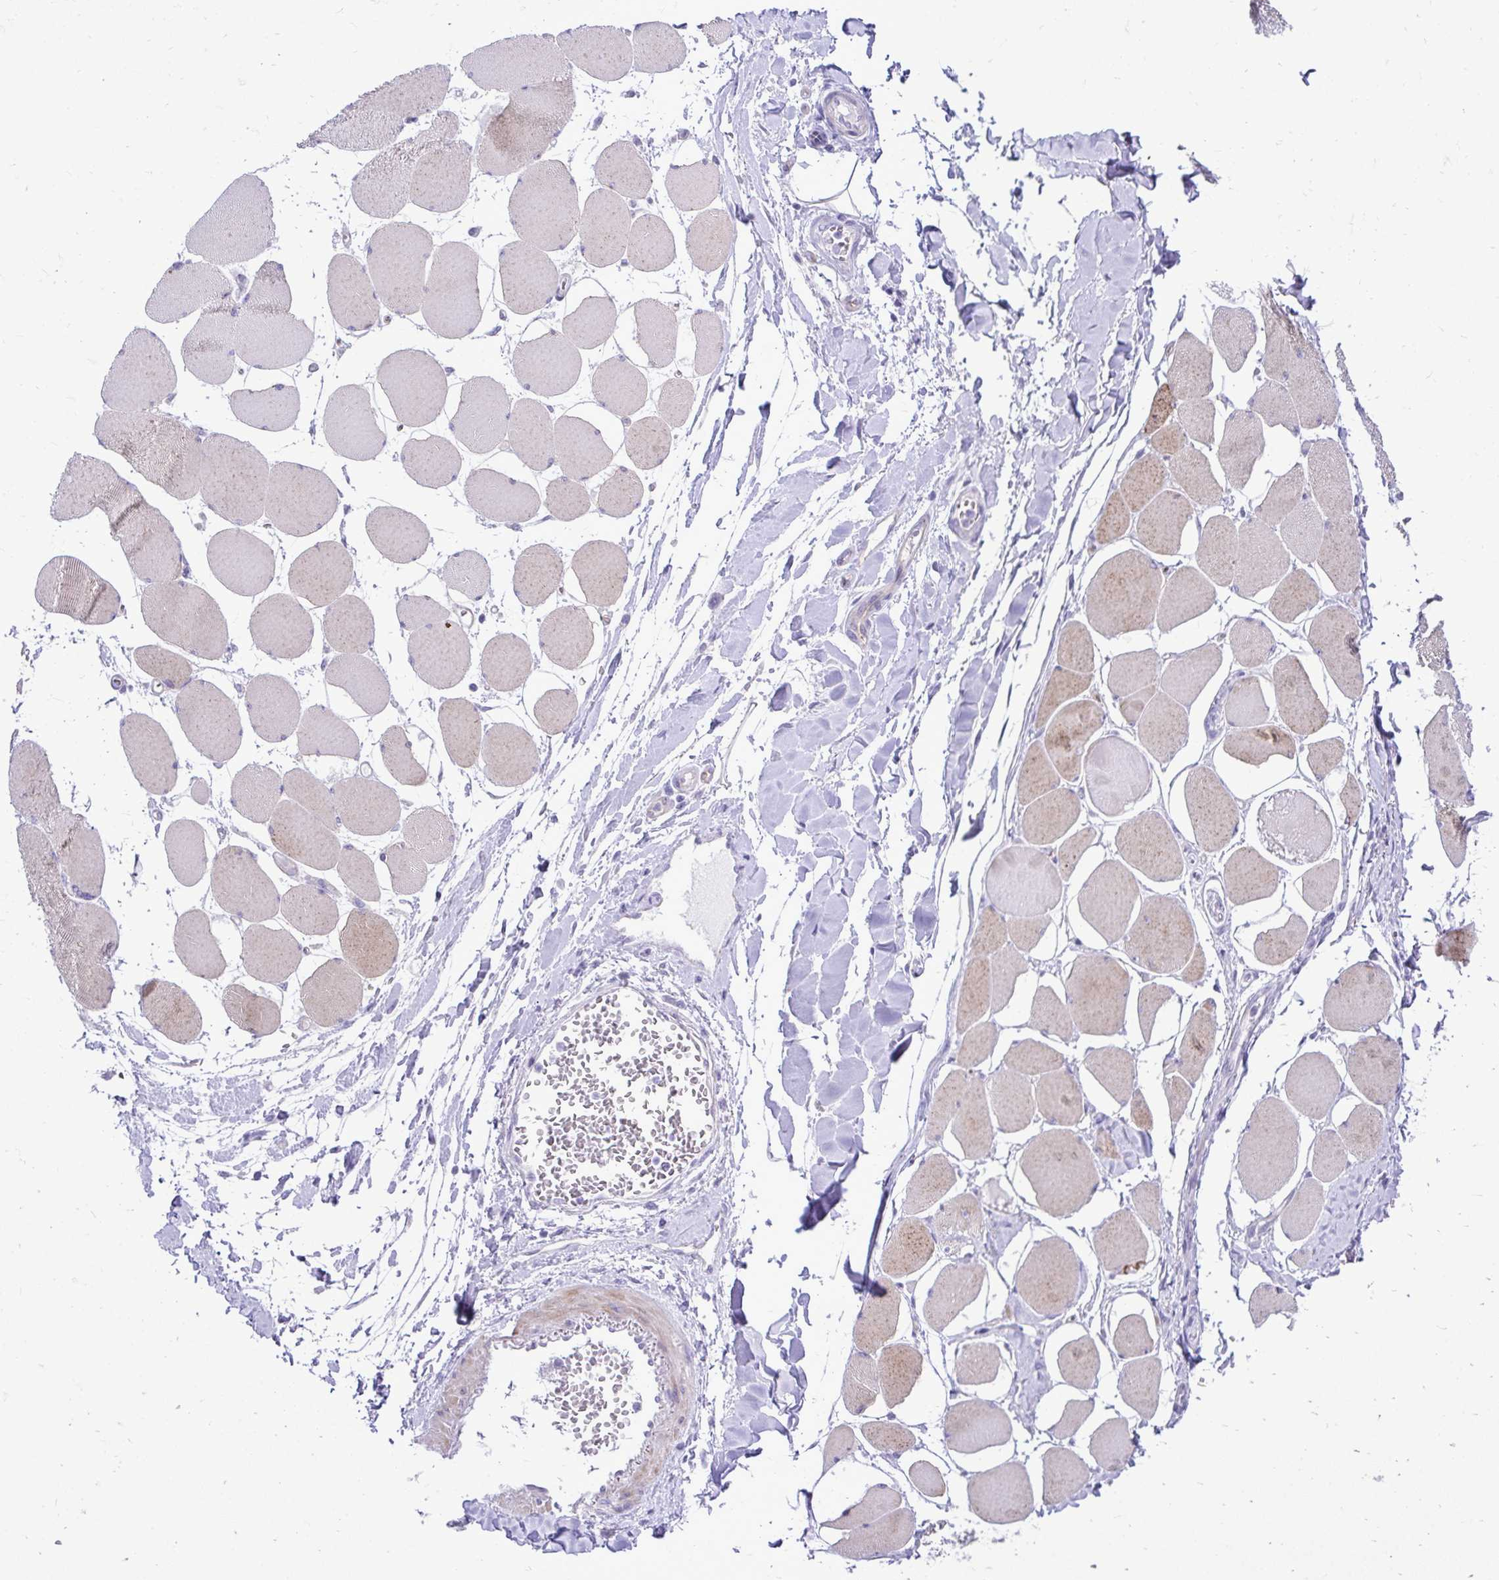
{"staining": {"intensity": "weak", "quantity": "25%-75%", "location": "cytoplasmic/membranous"}, "tissue": "skeletal muscle", "cell_type": "Myocytes", "image_type": "normal", "snomed": [{"axis": "morphology", "description": "Normal tissue, NOS"}, {"axis": "topography", "description": "Skeletal muscle"}], "caption": "IHC image of benign human skeletal muscle stained for a protein (brown), which demonstrates low levels of weak cytoplasmic/membranous expression in approximately 25%-75% of myocytes.", "gene": "PELI3", "patient": {"sex": "female", "age": 75}}